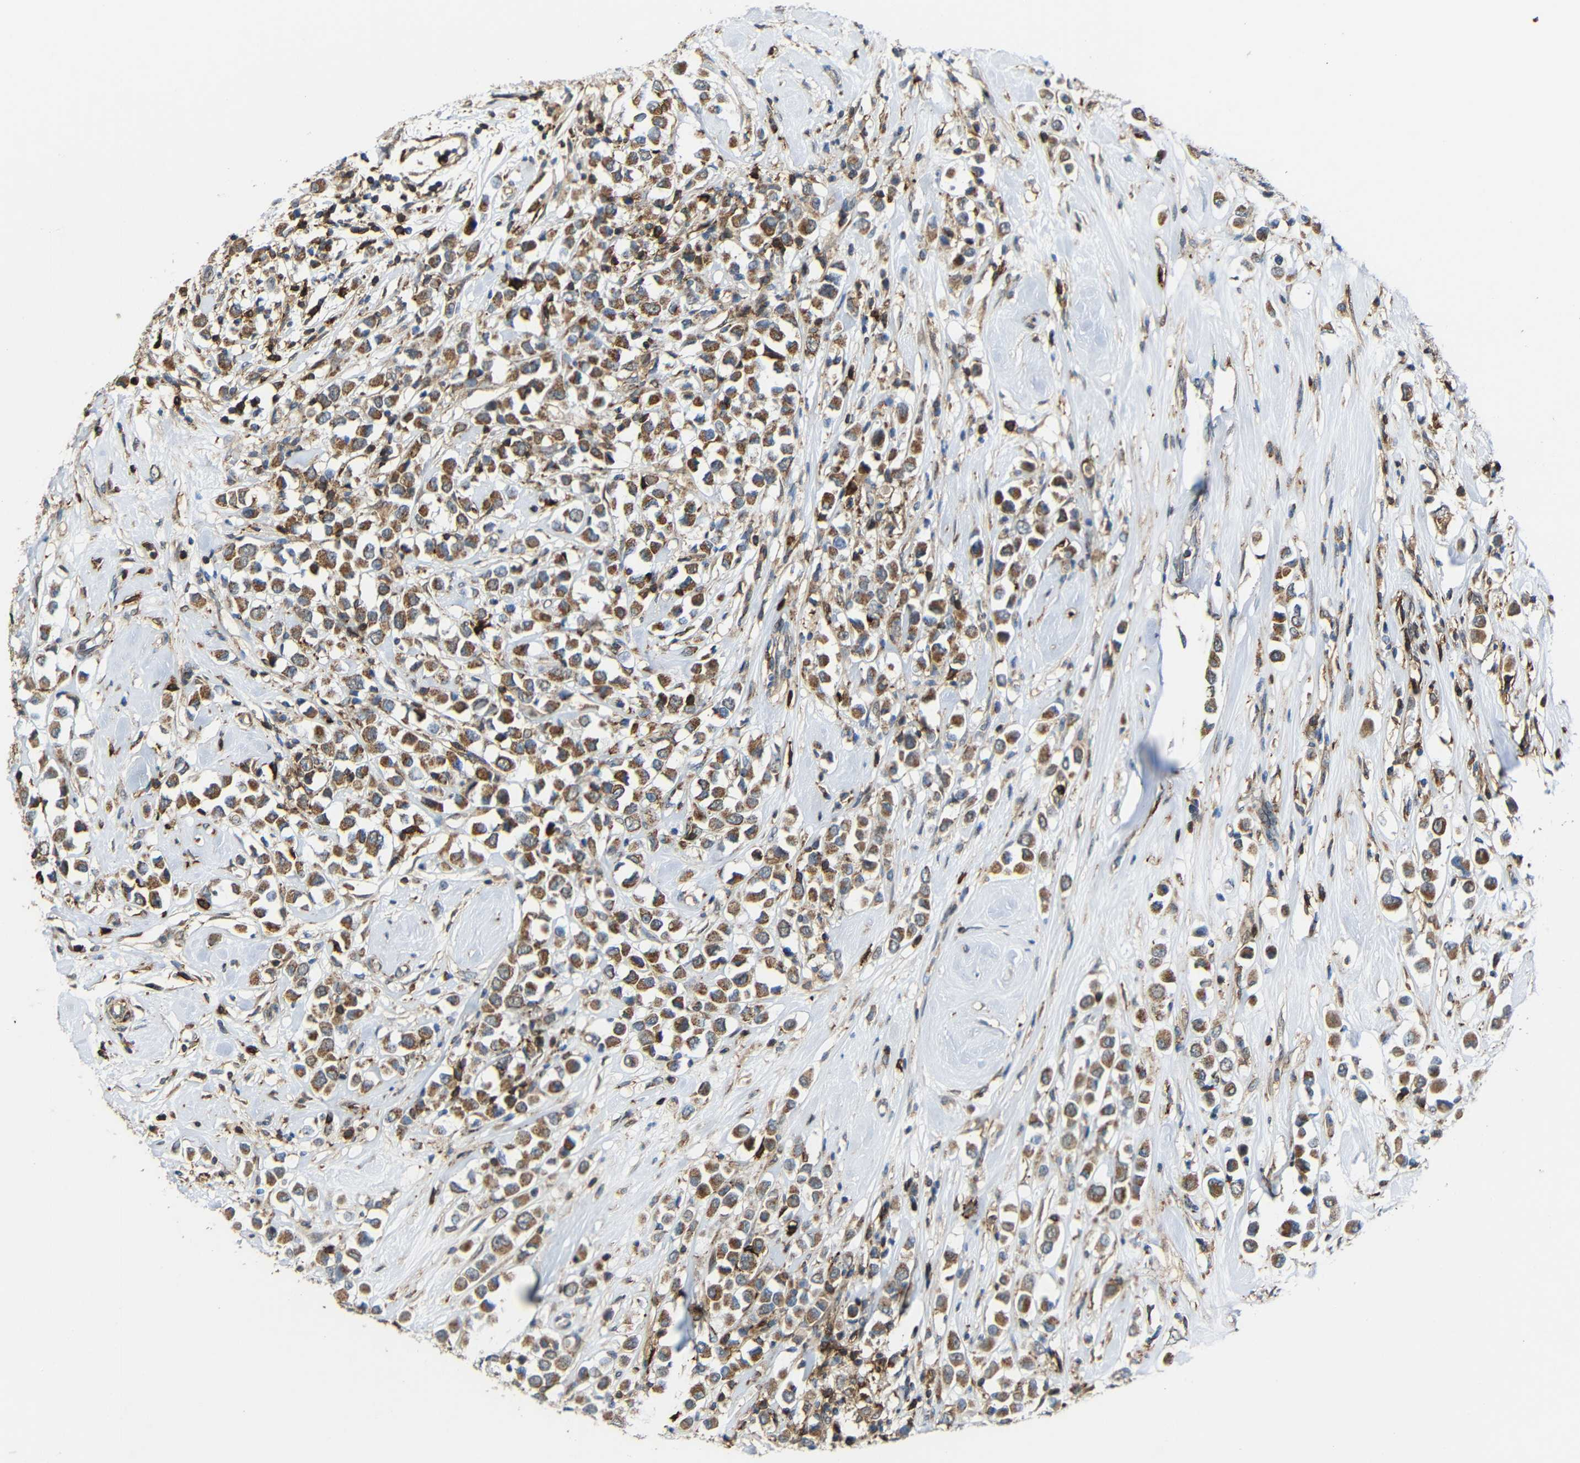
{"staining": {"intensity": "moderate", "quantity": ">75%", "location": "cytoplasmic/membranous"}, "tissue": "breast cancer", "cell_type": "Tumor cells", "image_type": "cancer", "snomed": [{"axis": "morphology", "description": "Duct carcinoma"}, {"axis": "topography", "description": "Breast"}], "caption": "A high-resolution image shows IHC staining of infiltrating ductal carcinoma (breast), which reveals moderate cytoplasmic/membranous positivity in about >75% of tumor cells.", "gene": "C1GALT1", "patient": {"sex": "female", "age": 61}}